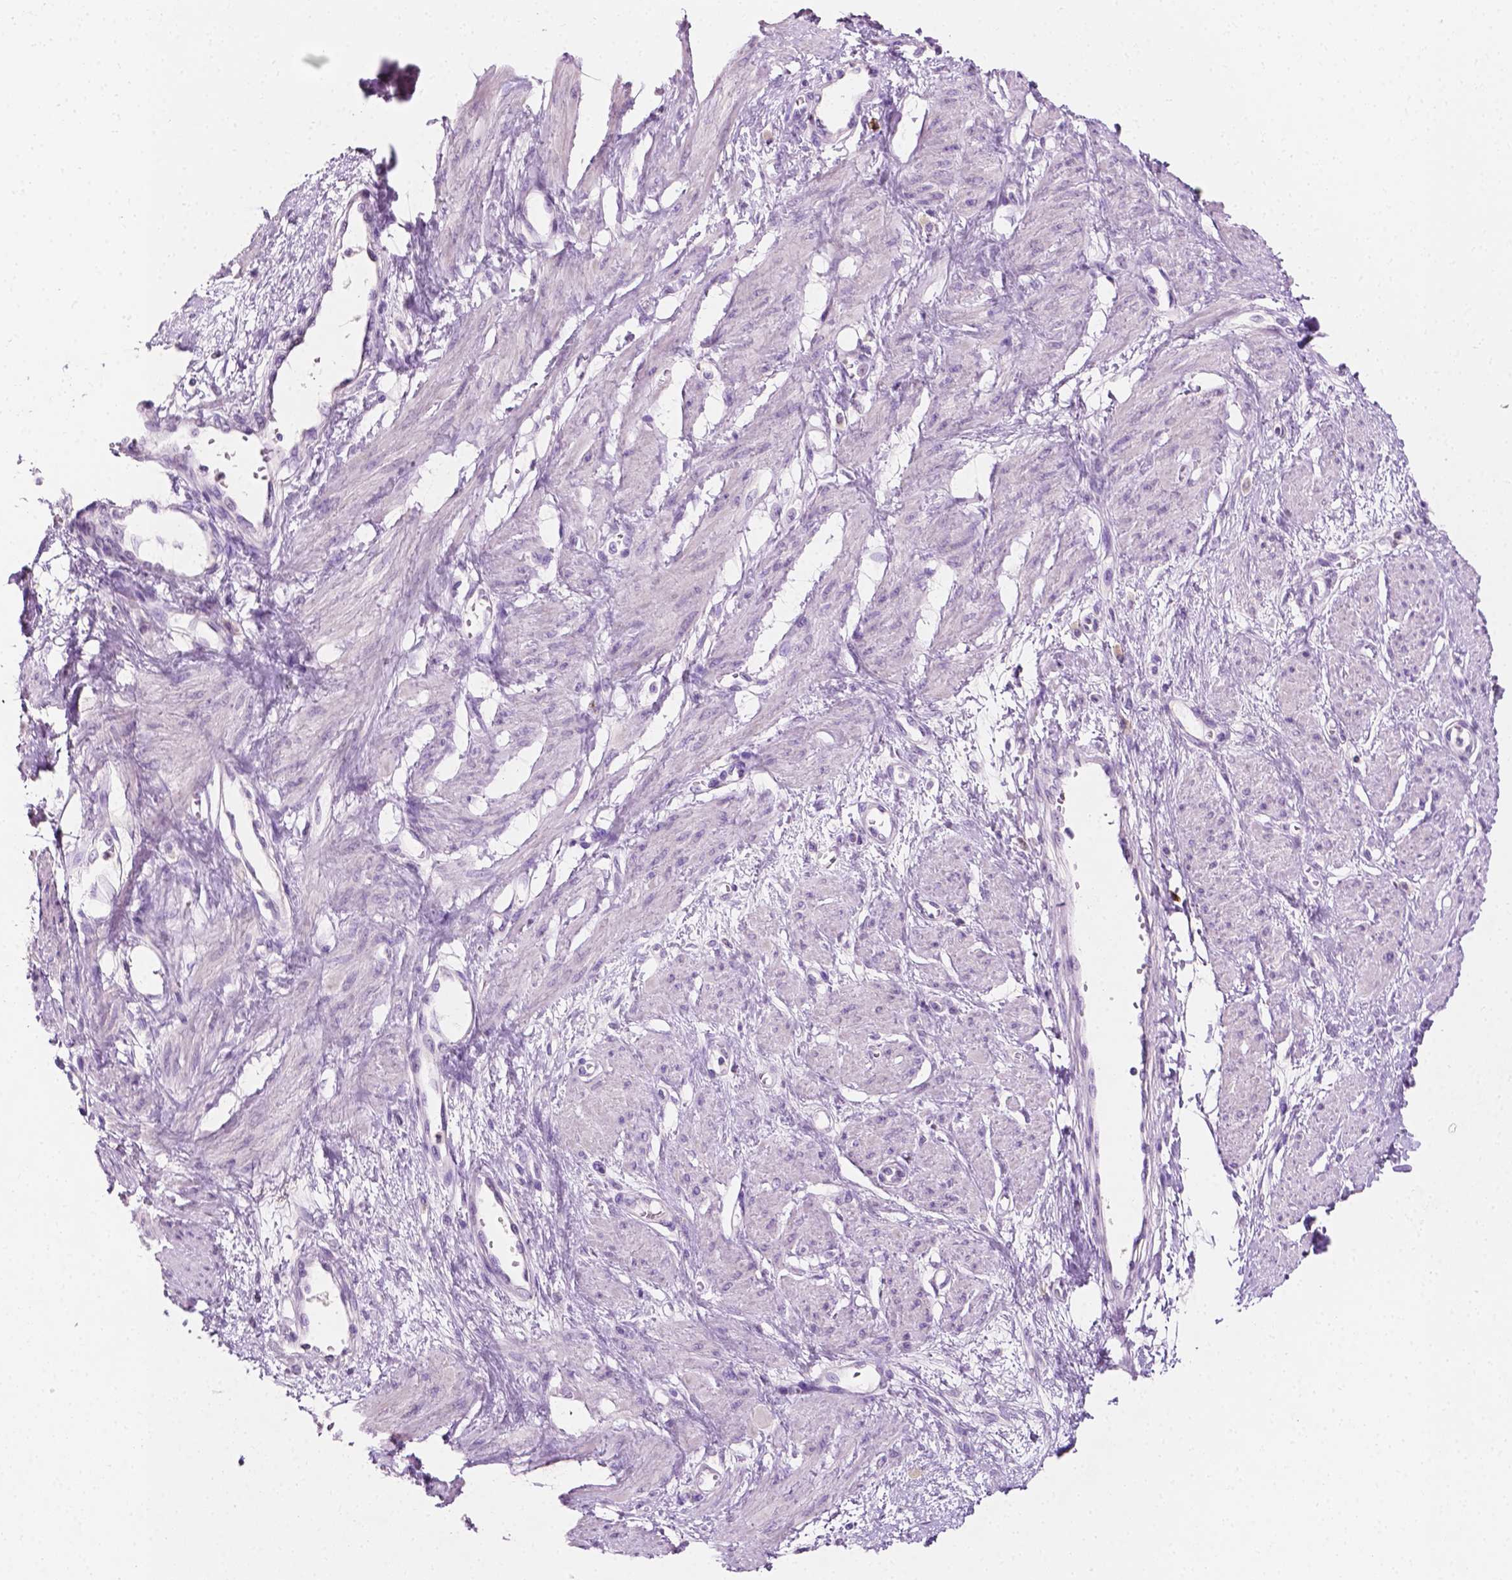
{"staining": {"intensity": "negative", "quantity": "none", "location": "none"}, "tissue": "smooth muscle", "cell_type": "Smooth muscle cells", "image_type": "normal", "snomed": [{"axis": "morphology", "description": "Normal tissue, NOS"}, {"axis": "topography", "description": "Smooth muscle"}, {"axis": "topography", "description": "Uterus"}], "caption": "Smooth muscle cells show no significant protein staining in benign smooth muscle.", "gene": "SIAH2", "patient": {"sex": "female", "age": 39}}